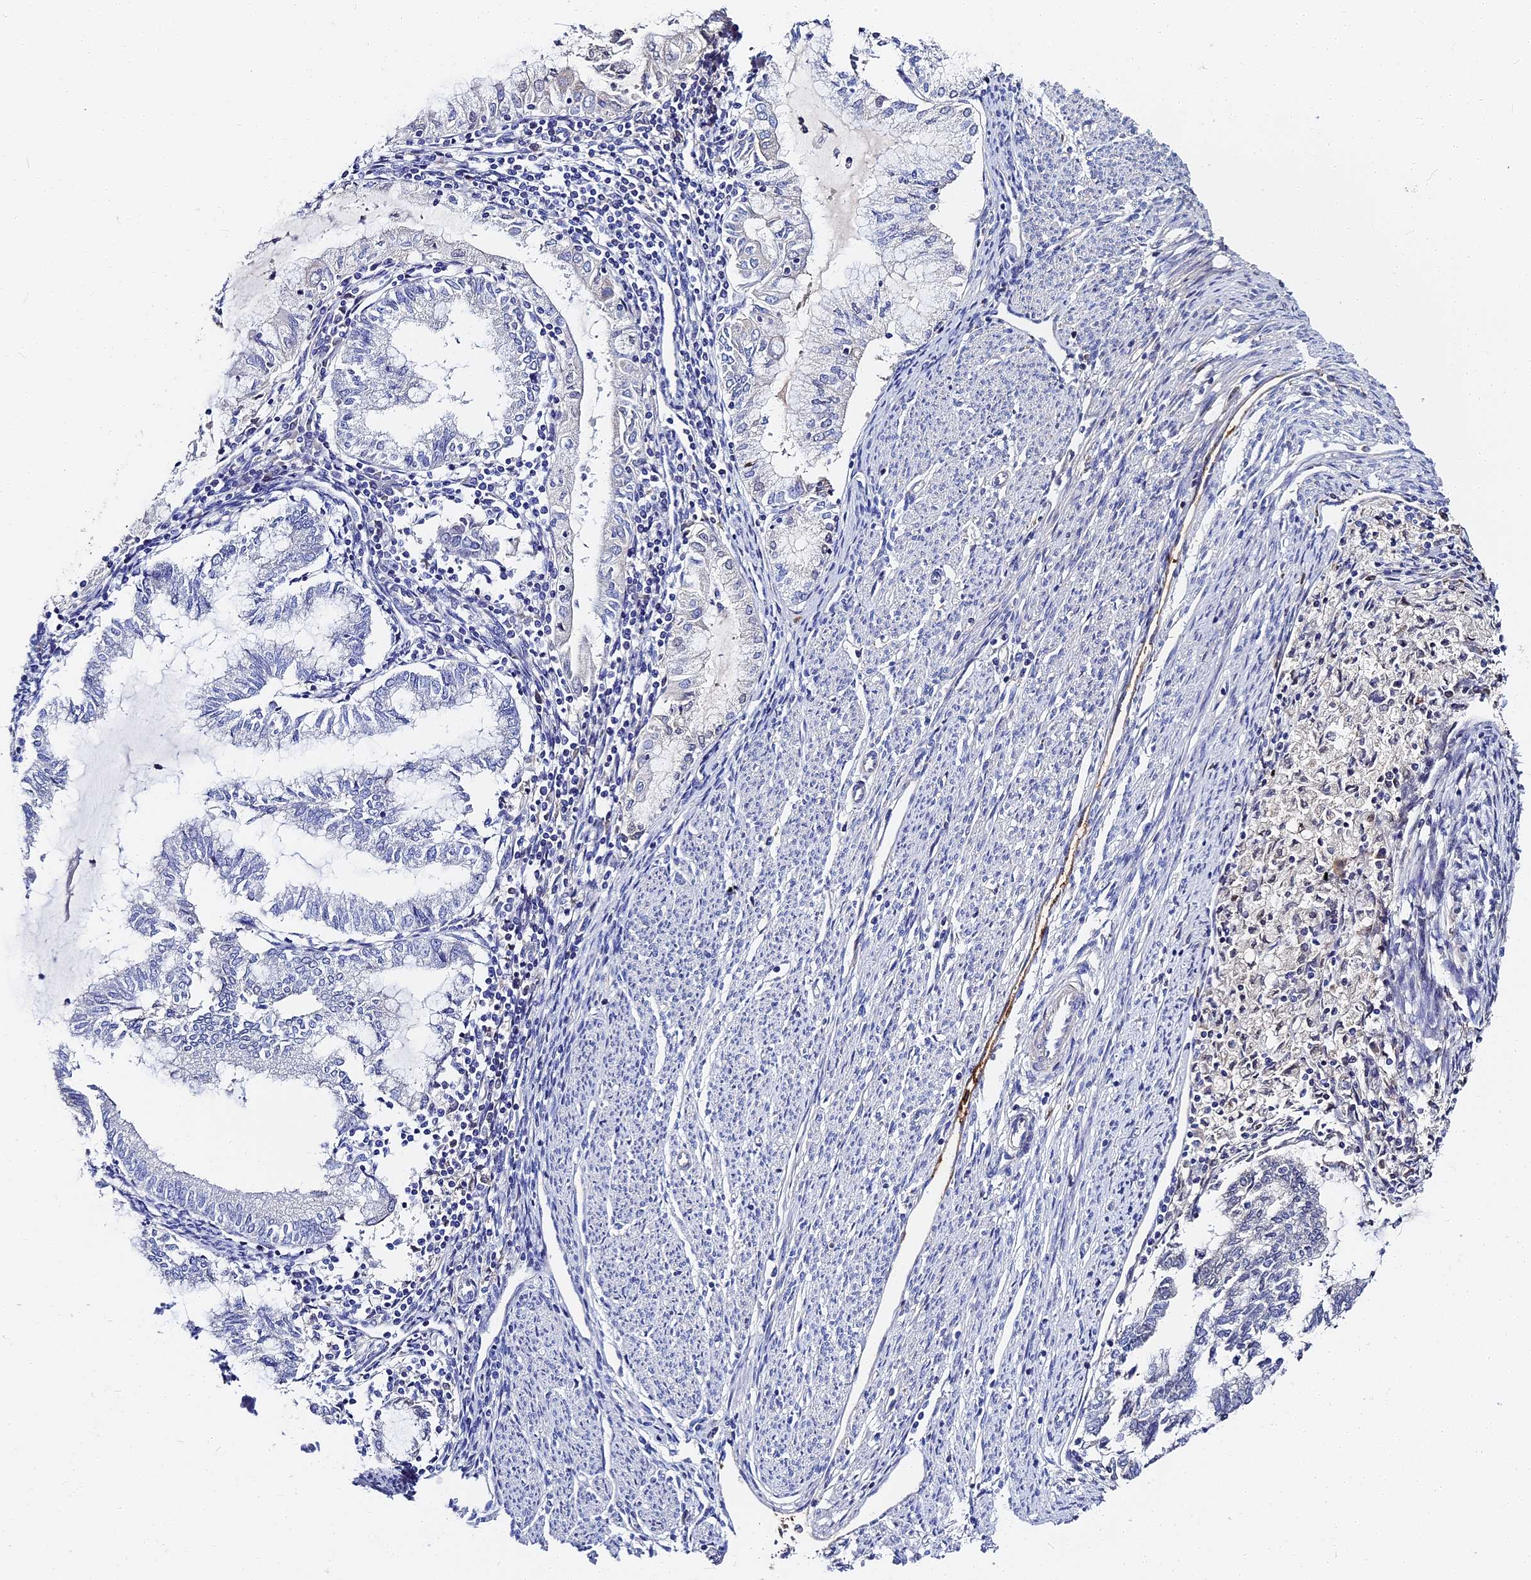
{"staining": {"intensity": "negative", "quantity": "none", "location": "none"}, "tissue": "endometrial cancer", "cell_type": "Tumor cells", "image_type": "cancer", "snomed": [{"axis": "morphology", "description": "Adenocarcinoma, NOS"}, {"axis": "topography", "description": "Endometrium"}], "caption": "Image shows no protein expression in tumor cells of adenocarcinoma (endometrial) tissue.", "gene": "ITIH1", "patient": {"sex": "female", "age": 79}}